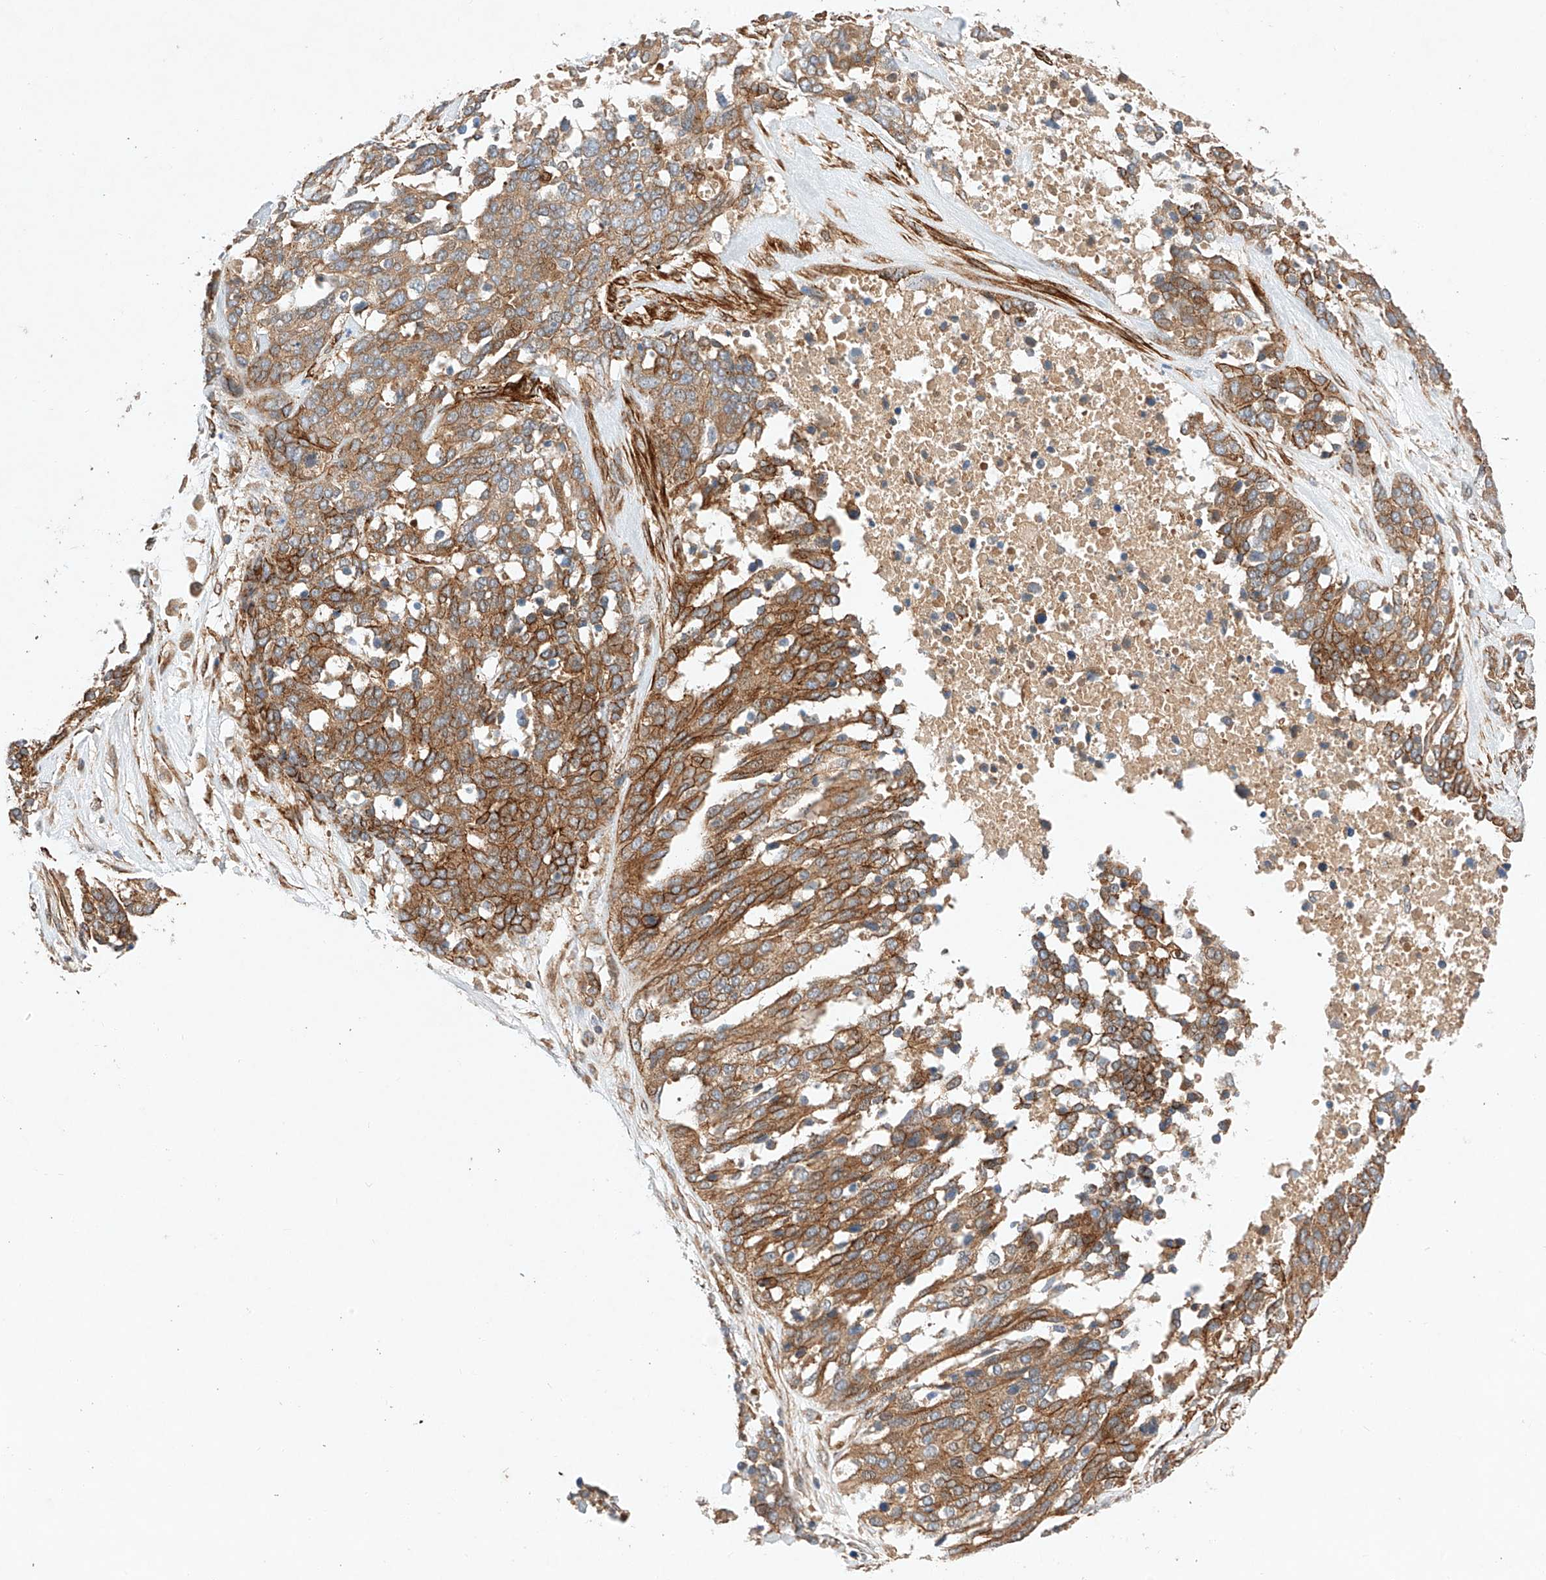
{"staining": {"intensity": "moderate", "quantity": ">75%", "location": "cytoplasmic/membranous"}, "tissue": "ovarian cancer", "cell_type": "Tumor cells", "image_type": "cancer", "snomed": [{"axis": "morphology", "description": "Cystadenocarcinoma, serous, NOS"}, {"axis": "topography", "description": "Ovary"}], "caption": "Immunohistochemical staining of ovarian cancer shows moderate cytoplasmic/membranous protein expression in about >75% of tumor cells. The staining is performed using DAB (3,3'-diaminobenzidine) brown chromogen to label protein expression. The nuclei are counter-stained blue using hematoxylin.", "gene": "RAB23", "patient": {"sex": "female", "age": 44}}